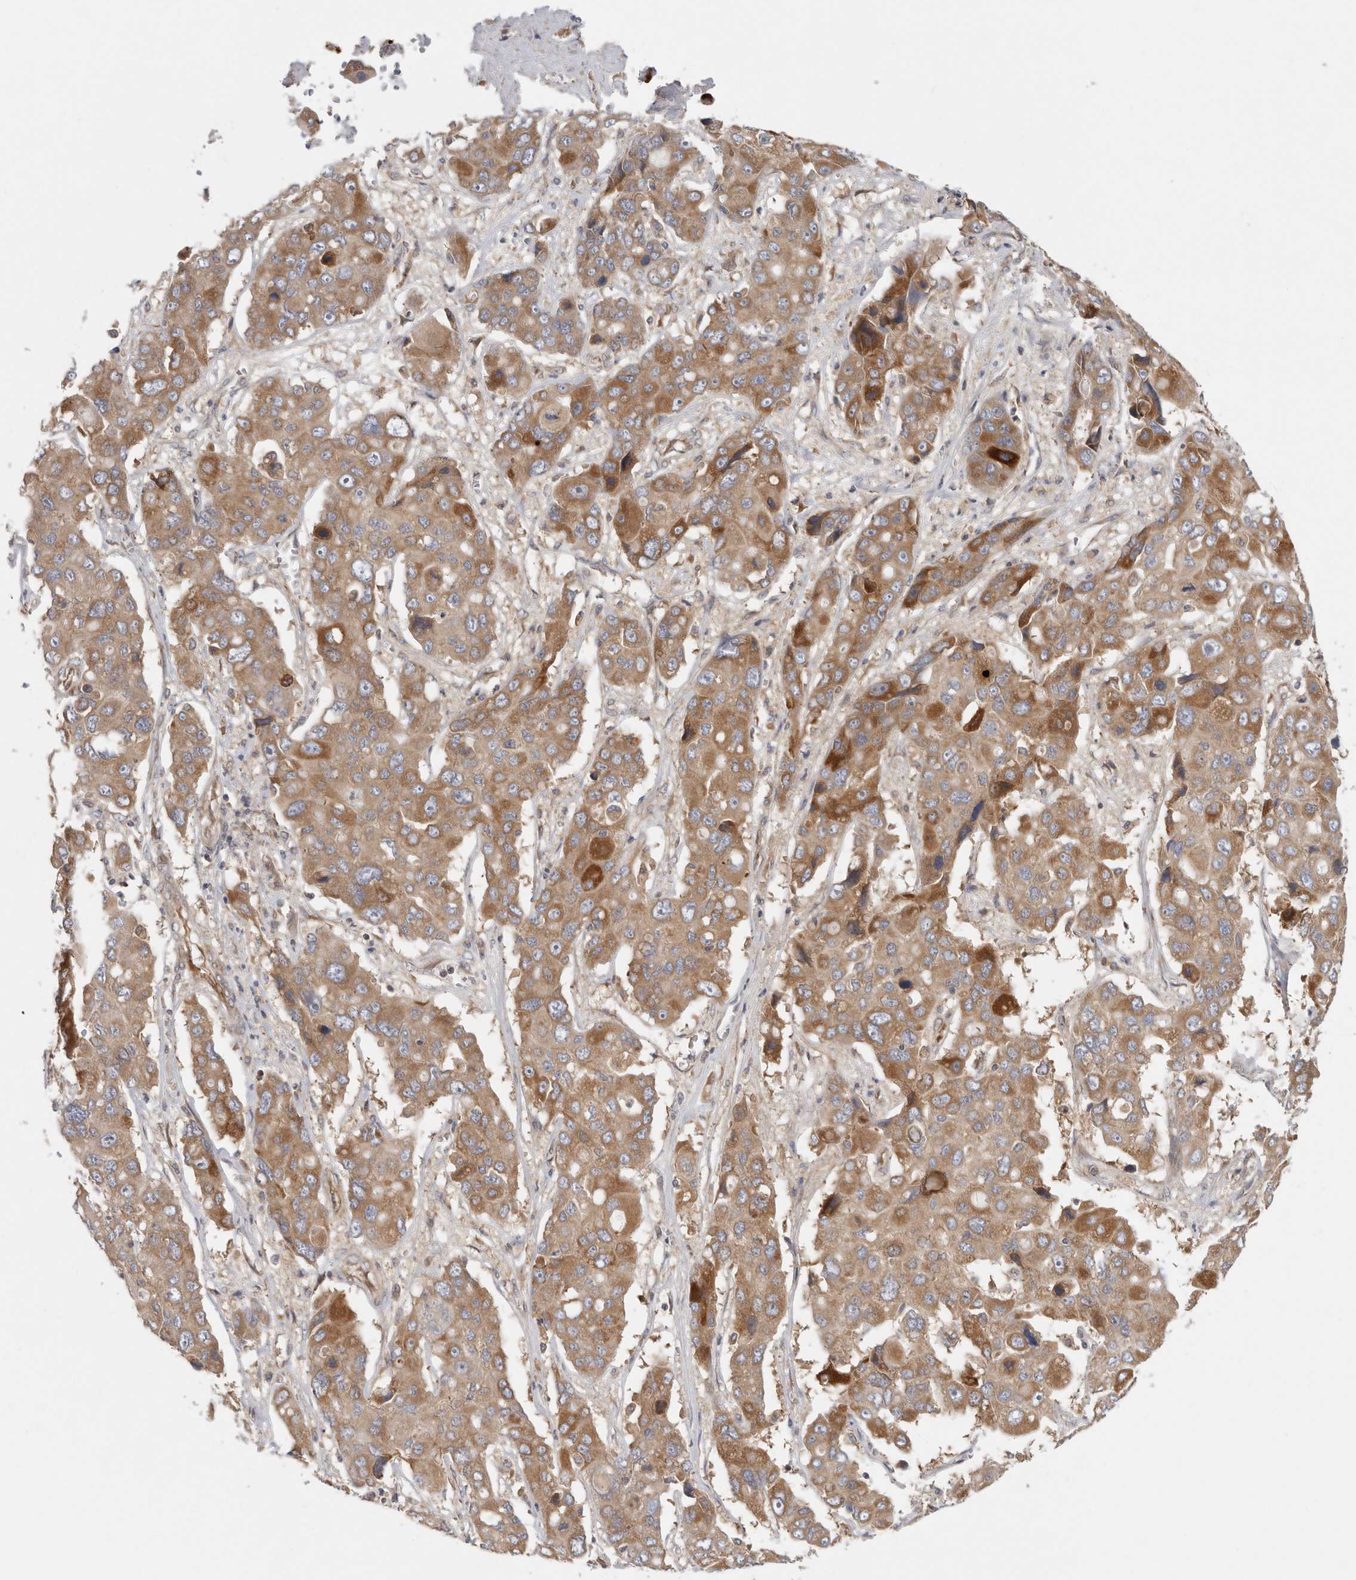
{"staining": {"intensity": "moderate", "quantity": ">75%", "location": "cytoplasmic/membranous"}, "tissue": "liver cancer", "cell_type": "Tumor cells", "image_type": "cancer", "snomed": [{"axis": "morphology", "description": "Cholangiocarcinoma"}, {"axis": "topography", "description": "Liver"}], "caption": "Immunohistochemical staining of cholangiocarcinoma (liver) demonstrates moderate cytoplasmic/membranous protein expression in about >75% of tumor cells.", "gene": "BCAP29", "patient": {"sex": "male", "age": 67}}